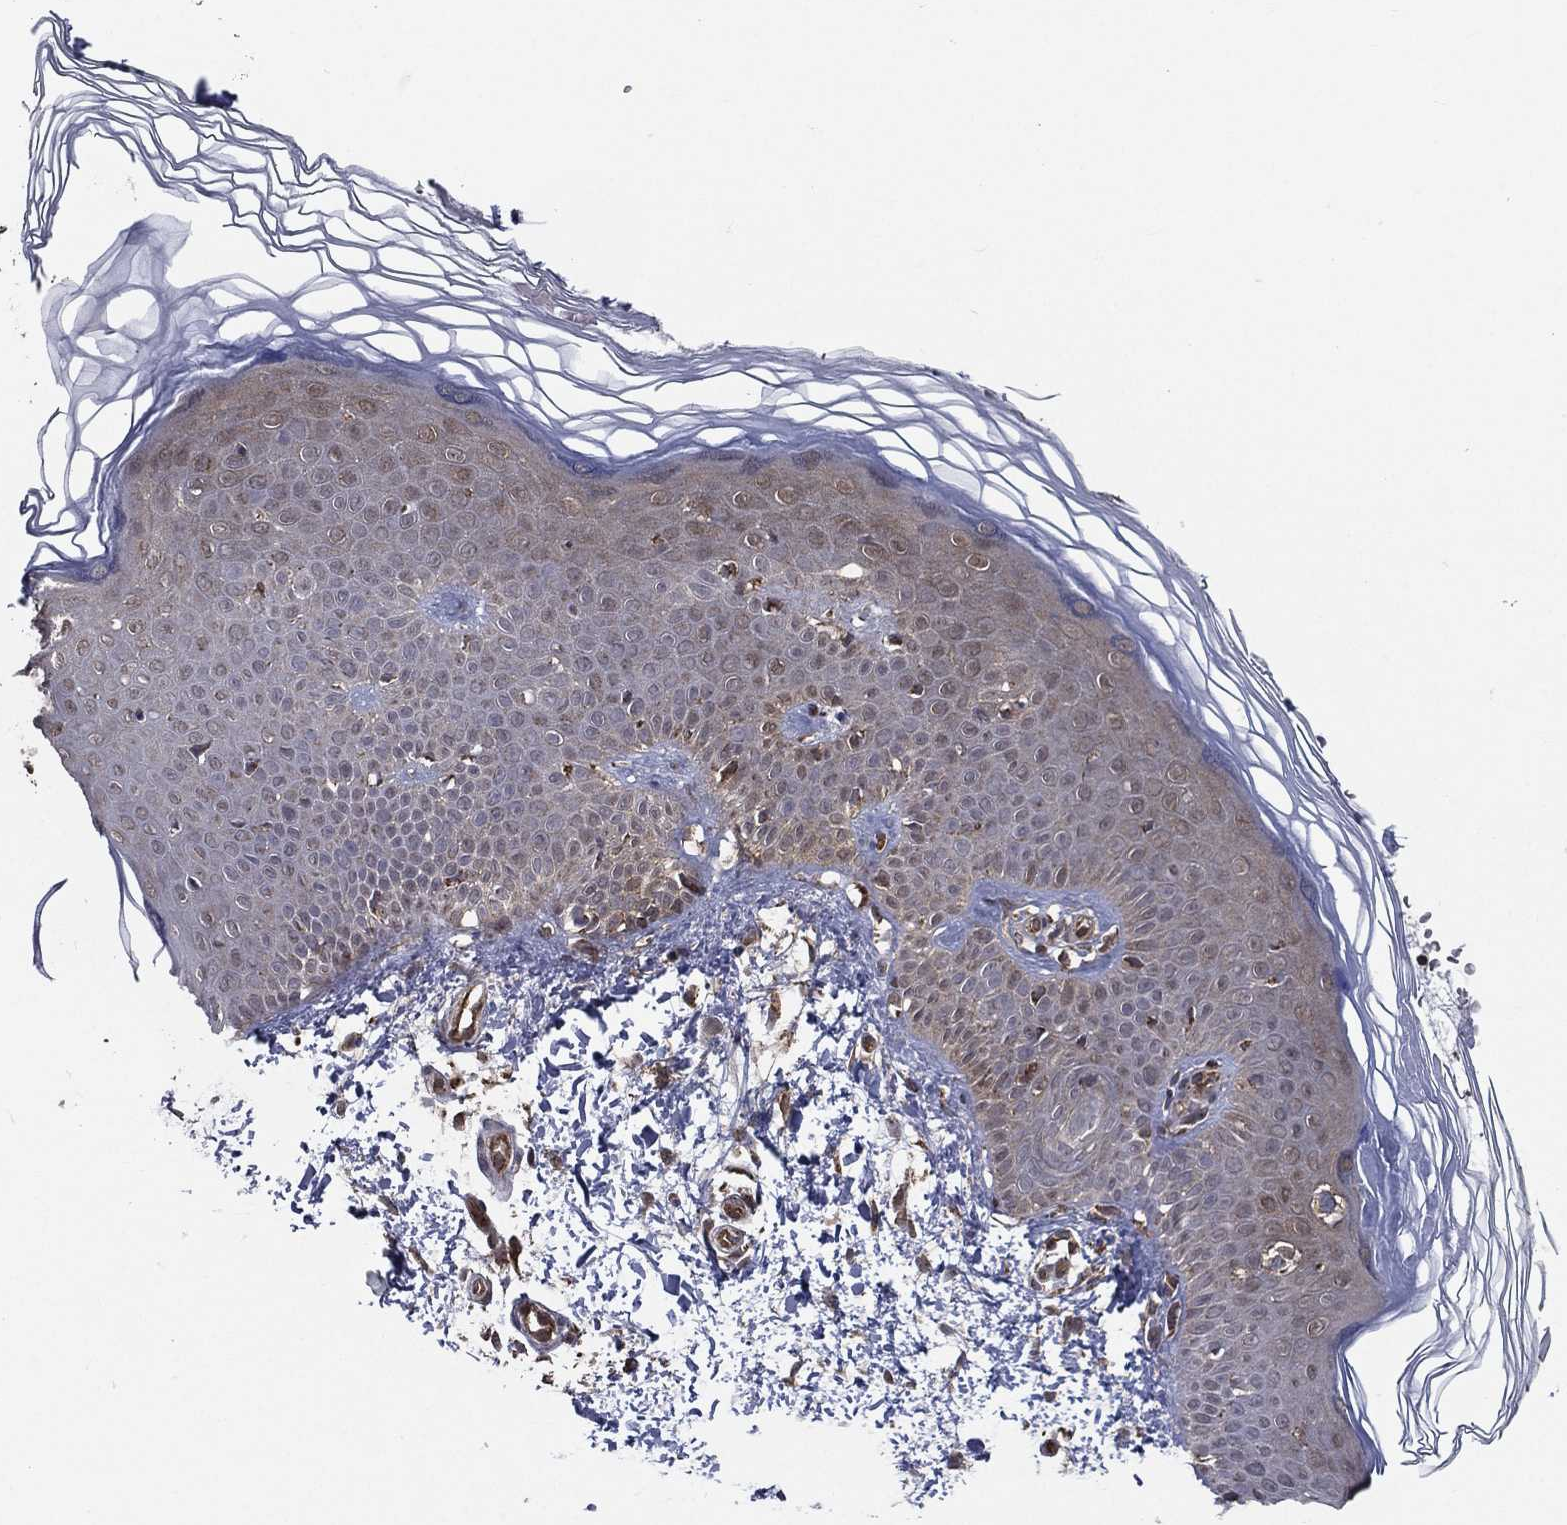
{"staining": {"intensity": "negative", "quantity": "none", "location": "none"}, "tissue": "skin", "cell_type": "Fibroblasts", "image_type": "normal", "snomed": [{"axis": "morphology", "description": "Normal tissue, NOS"}, {"axis": "topography", "description": "Skin"}], "caption": "DAB immunohistochemical staining of benign human skin exhibits no significant expression in fibroblasts. (DAB IHC, high magnification).", "gene": "ENSG00000288684", "patient": {"sex": "female", "age": 62}}